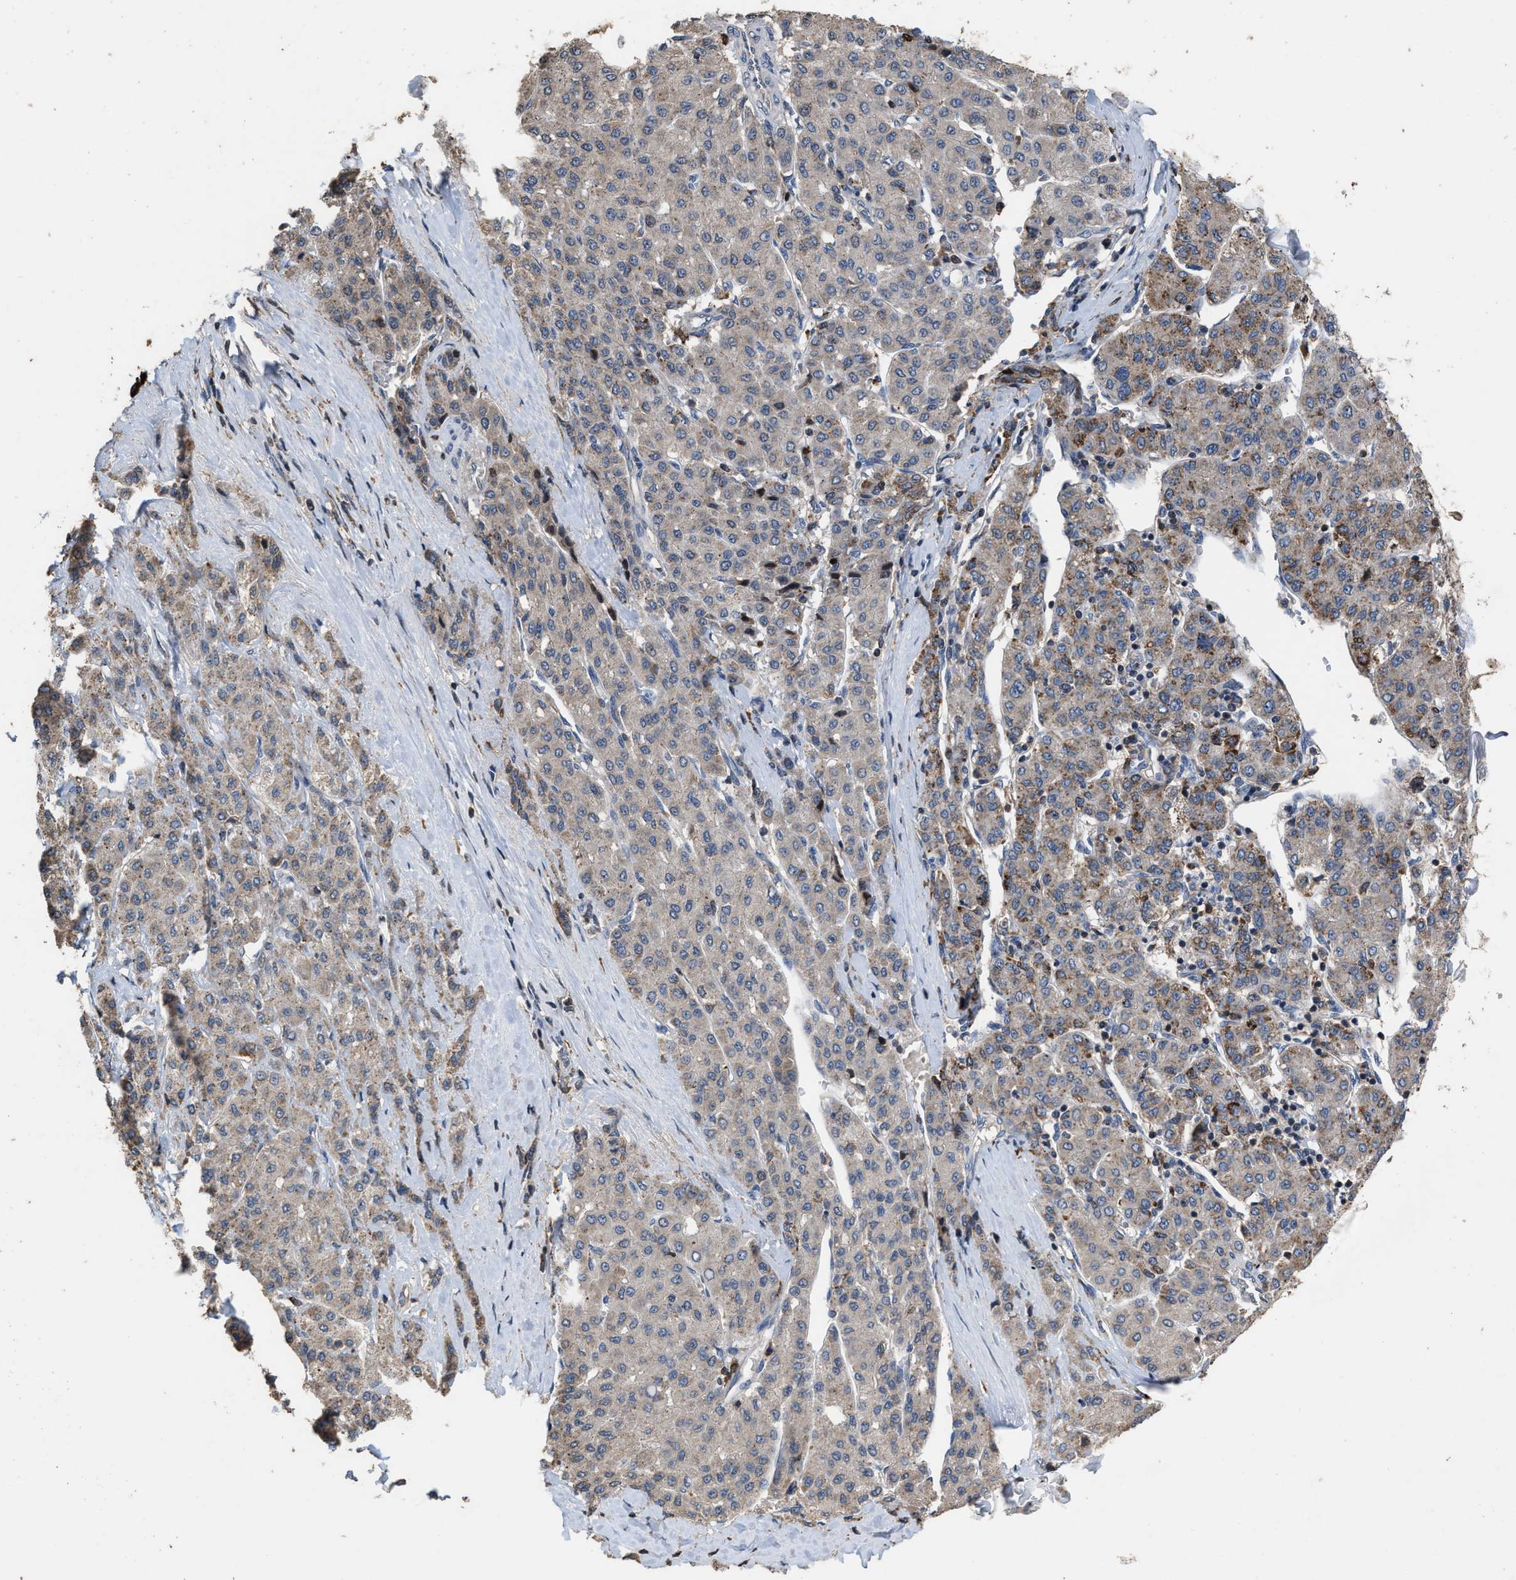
{"staining": {"intensity": "weak", "quantity": ">75%", "location": "cytoplasmic/membranous"}, "tissue": "liver cancer", "cell_type": "Tumor cells", "image_type": "cancer", "snomed": [{"axis": "morphology", "description": "Carcinoma, Hepatocellular, NOS"}, {"axis": "topography", "description": "Liver"}], "caption": "Liver hepatocellular carcinoma tissue shows weak cytoplasmic/membranous staining in about >75% of tumor cells (Stains: DAB (3,3'-diaminobenzidine) in brown, nuclei in blue, Microscopy: brightfield microscopy at high magnification).", "gene": "TDRKH", "patient": {"sex": "male", "age": 65}}